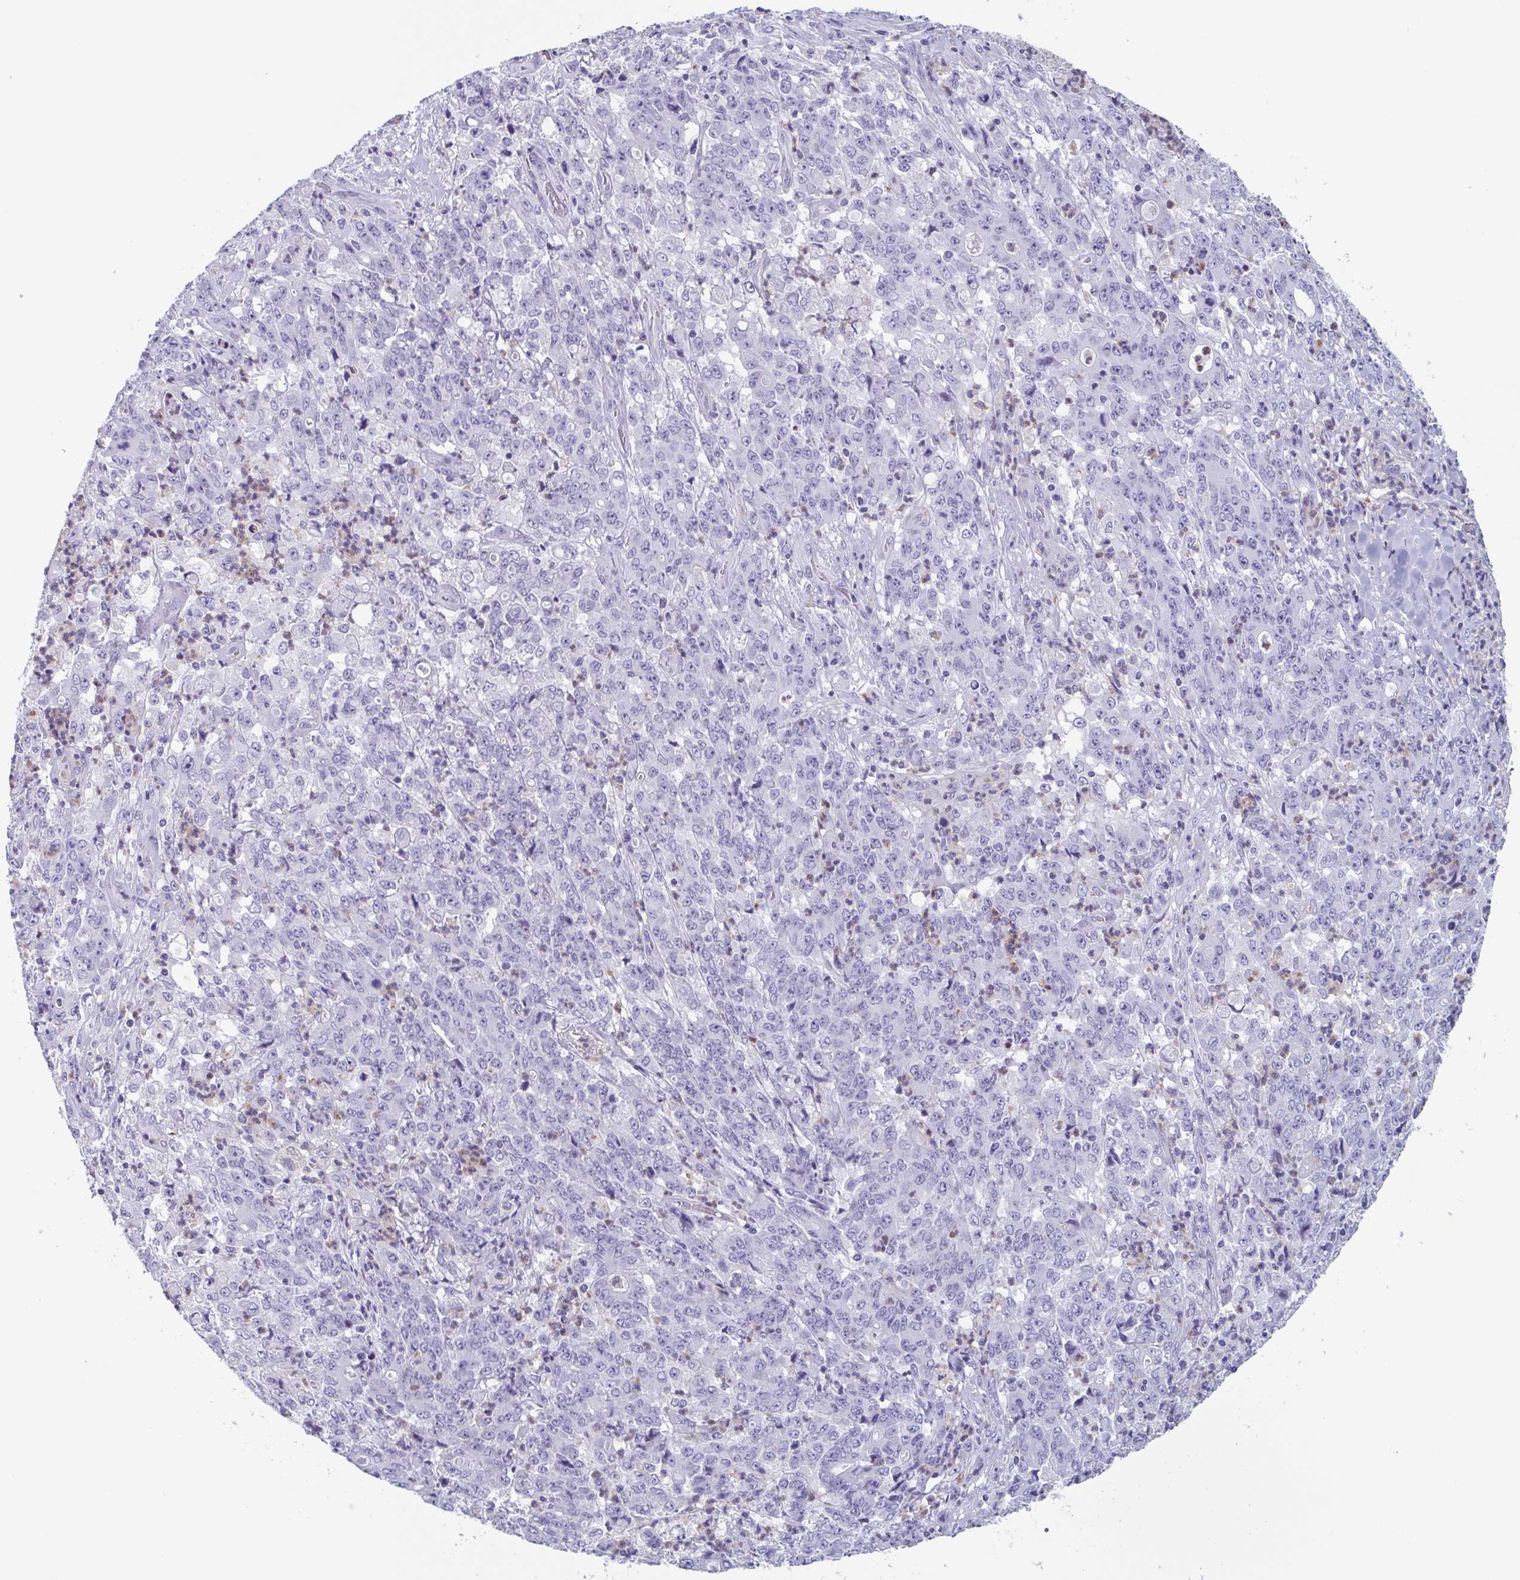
{"staining": {"intensity": "negative", "quantity": "none", "location": "none"}, "tissue": "stomach cancer", "cell_type": "Tumor cells", "image_type": "cancer", "snomed": [{"axis": "morphology", "description": "Adenocarcinoma, NOS"}, {"axis": "topography", "description": "Stomach, lower"}], "caption": "Stomach cancer was stained to show a protein in brown. There is no significant expression in tumor cells. (Brightfield microscopy of DAB immunohistochemistry (IHC) at high magnification).", "gene": "BPI", "patient": {"sex": "female", "age": 71}}